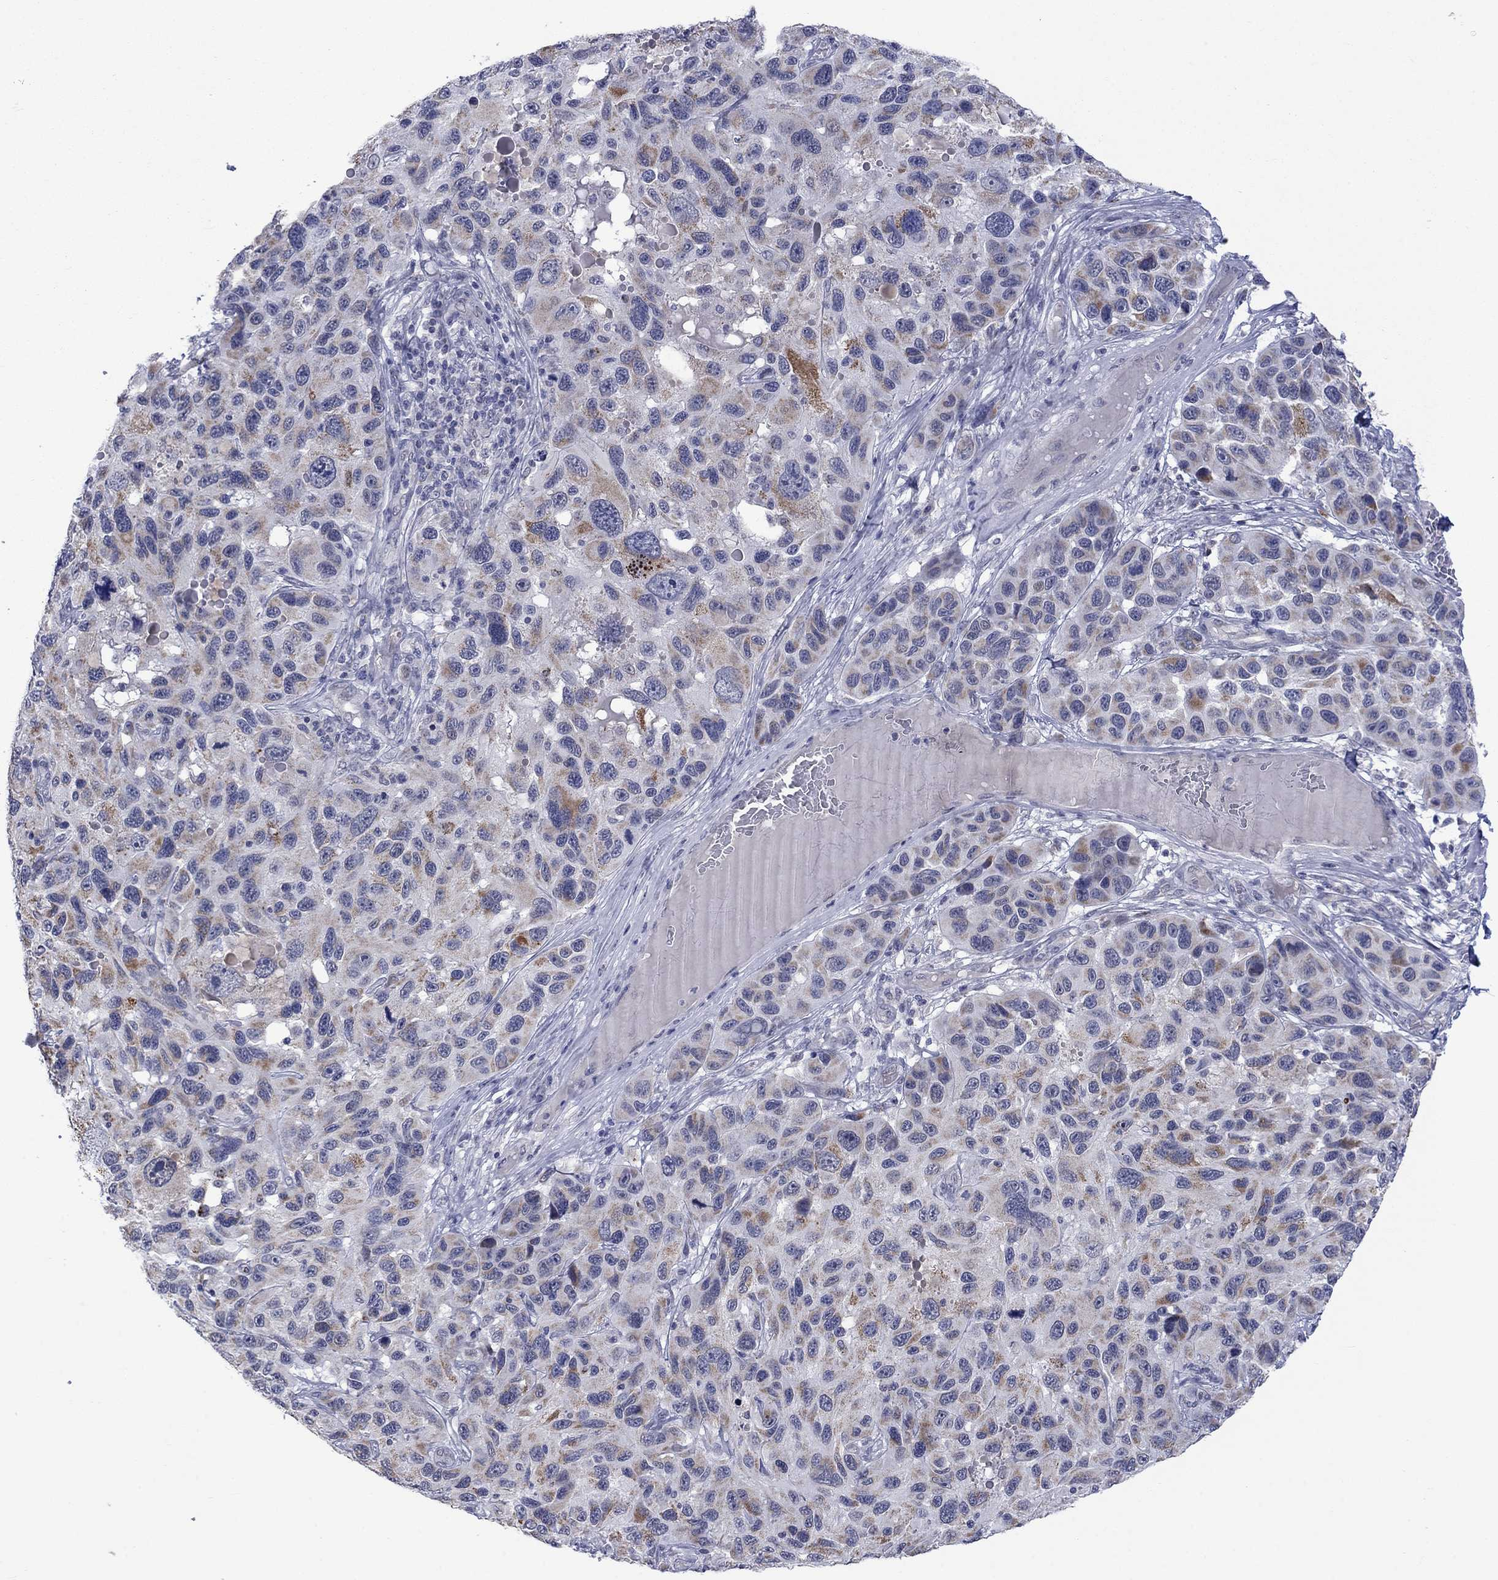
{"staining": {"intensity": "weak", "quantity": "25%-75%", "location": "cytoplasmic/membranous"}, "tissue": "melanoma", "cell_type": "Tumor cells", "image_type": "cancer", "snomed": [{"axis": "morphology", "description": "Malignant melanoma, NOS"}, {"axis": "topography", "description": "Skin"}], "caption": "Immunohistochemical staining of malignant melanoma reveals low levels of weak cytoplasmic/membranous protein positivity in about 25%-75% of tumor cells. The protein of interest is shown in brown color, while the nuclei are stained blue.", "gene": "KCNJ16", "patient": {"sex": "male", "age": 53}}